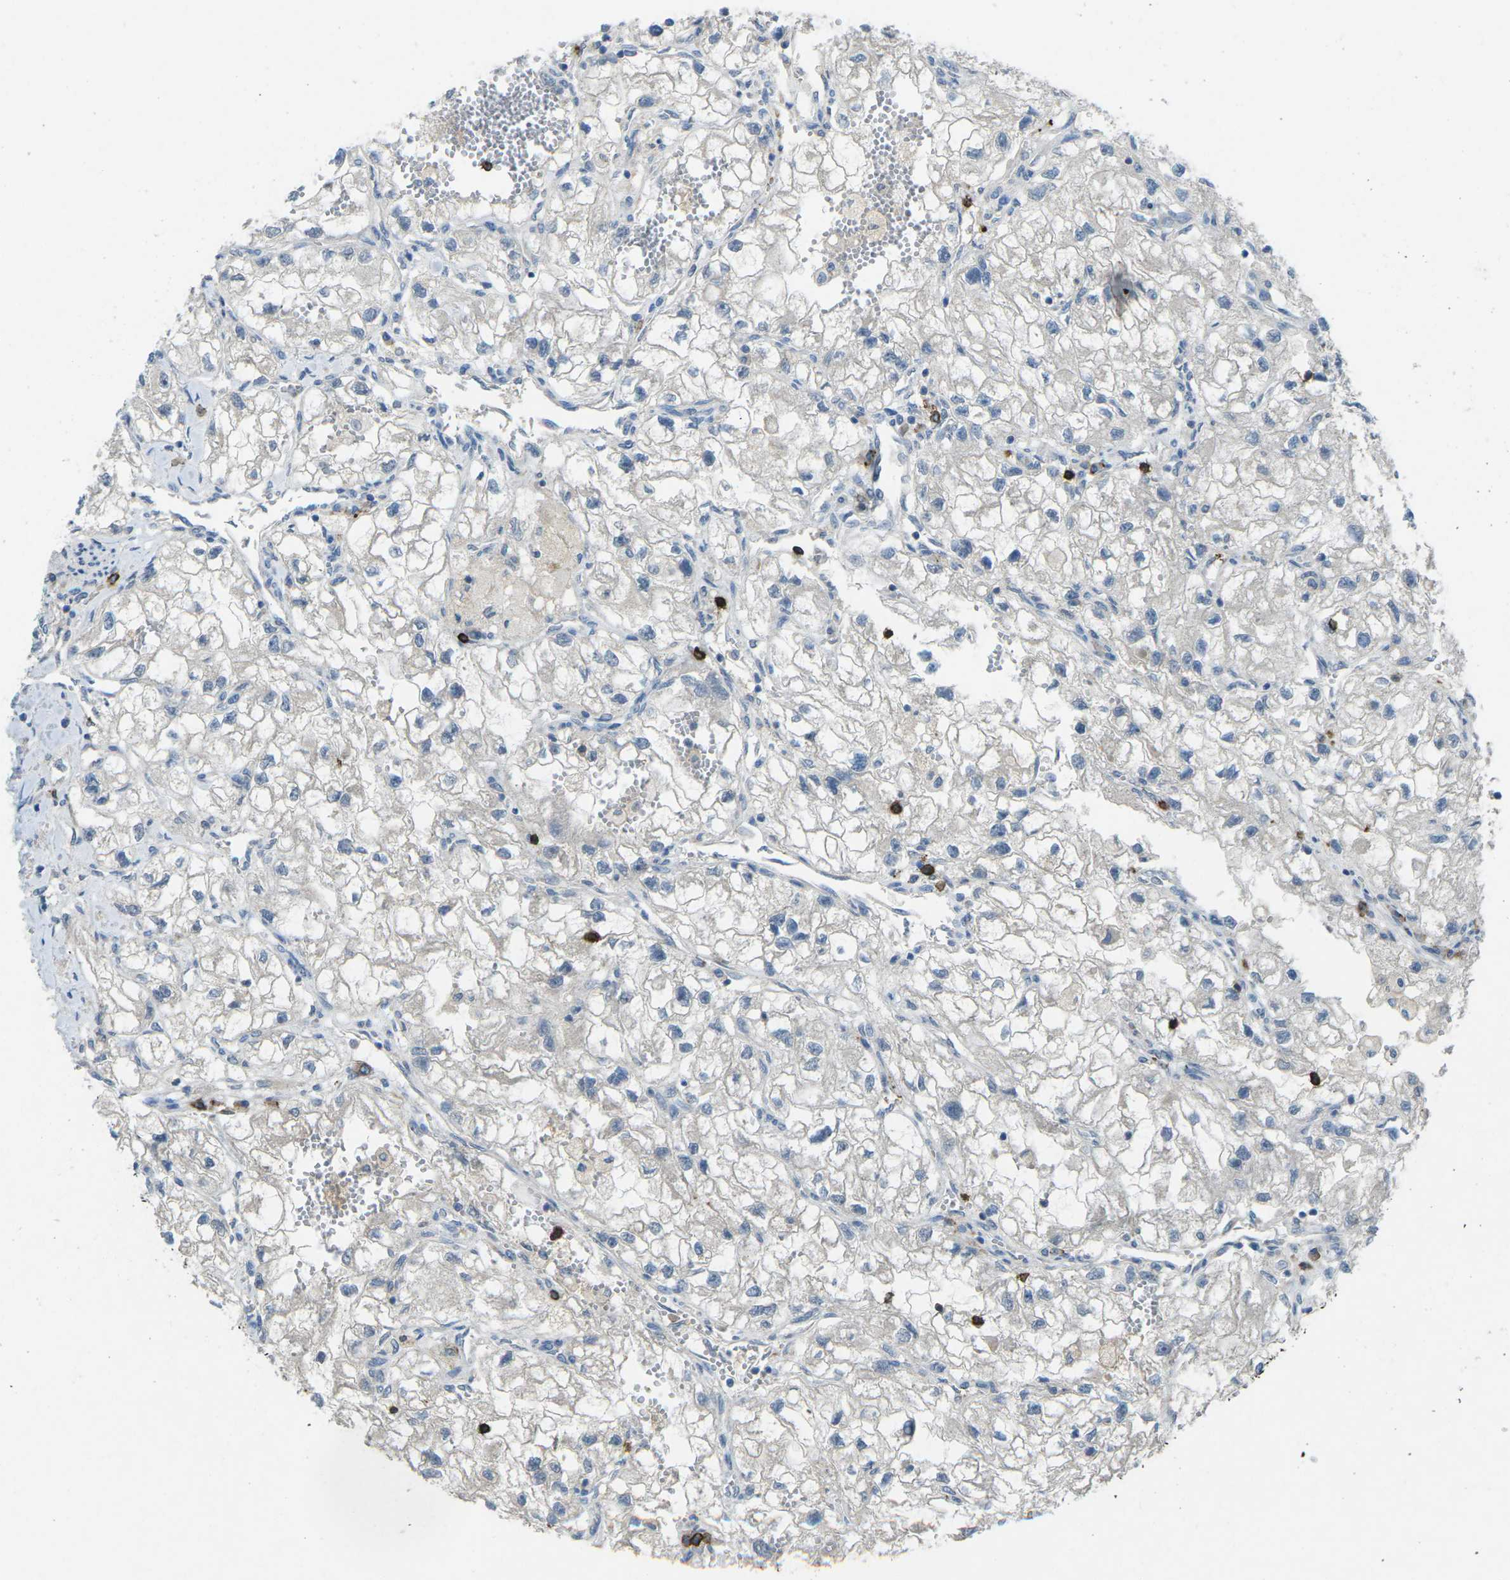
{"staining": {"intensity": "negative", "quantity": "none", "location": "none"}, "tissue": "renal cancer", "cell_type": "Tumor cells", "image_type": "cancer", "snomed": [{"axis": "morphology", "description": "Adenocarcinoma, NOS"}, {"axis": "topography", "description": "Kidney"}], "caption": "Adenocarcinoma (renal) was stained to show a protein in brown. There is no significant staining in tumor cells.", "gene": "CD19", "patient": {"sex": "female", "age": 70}}